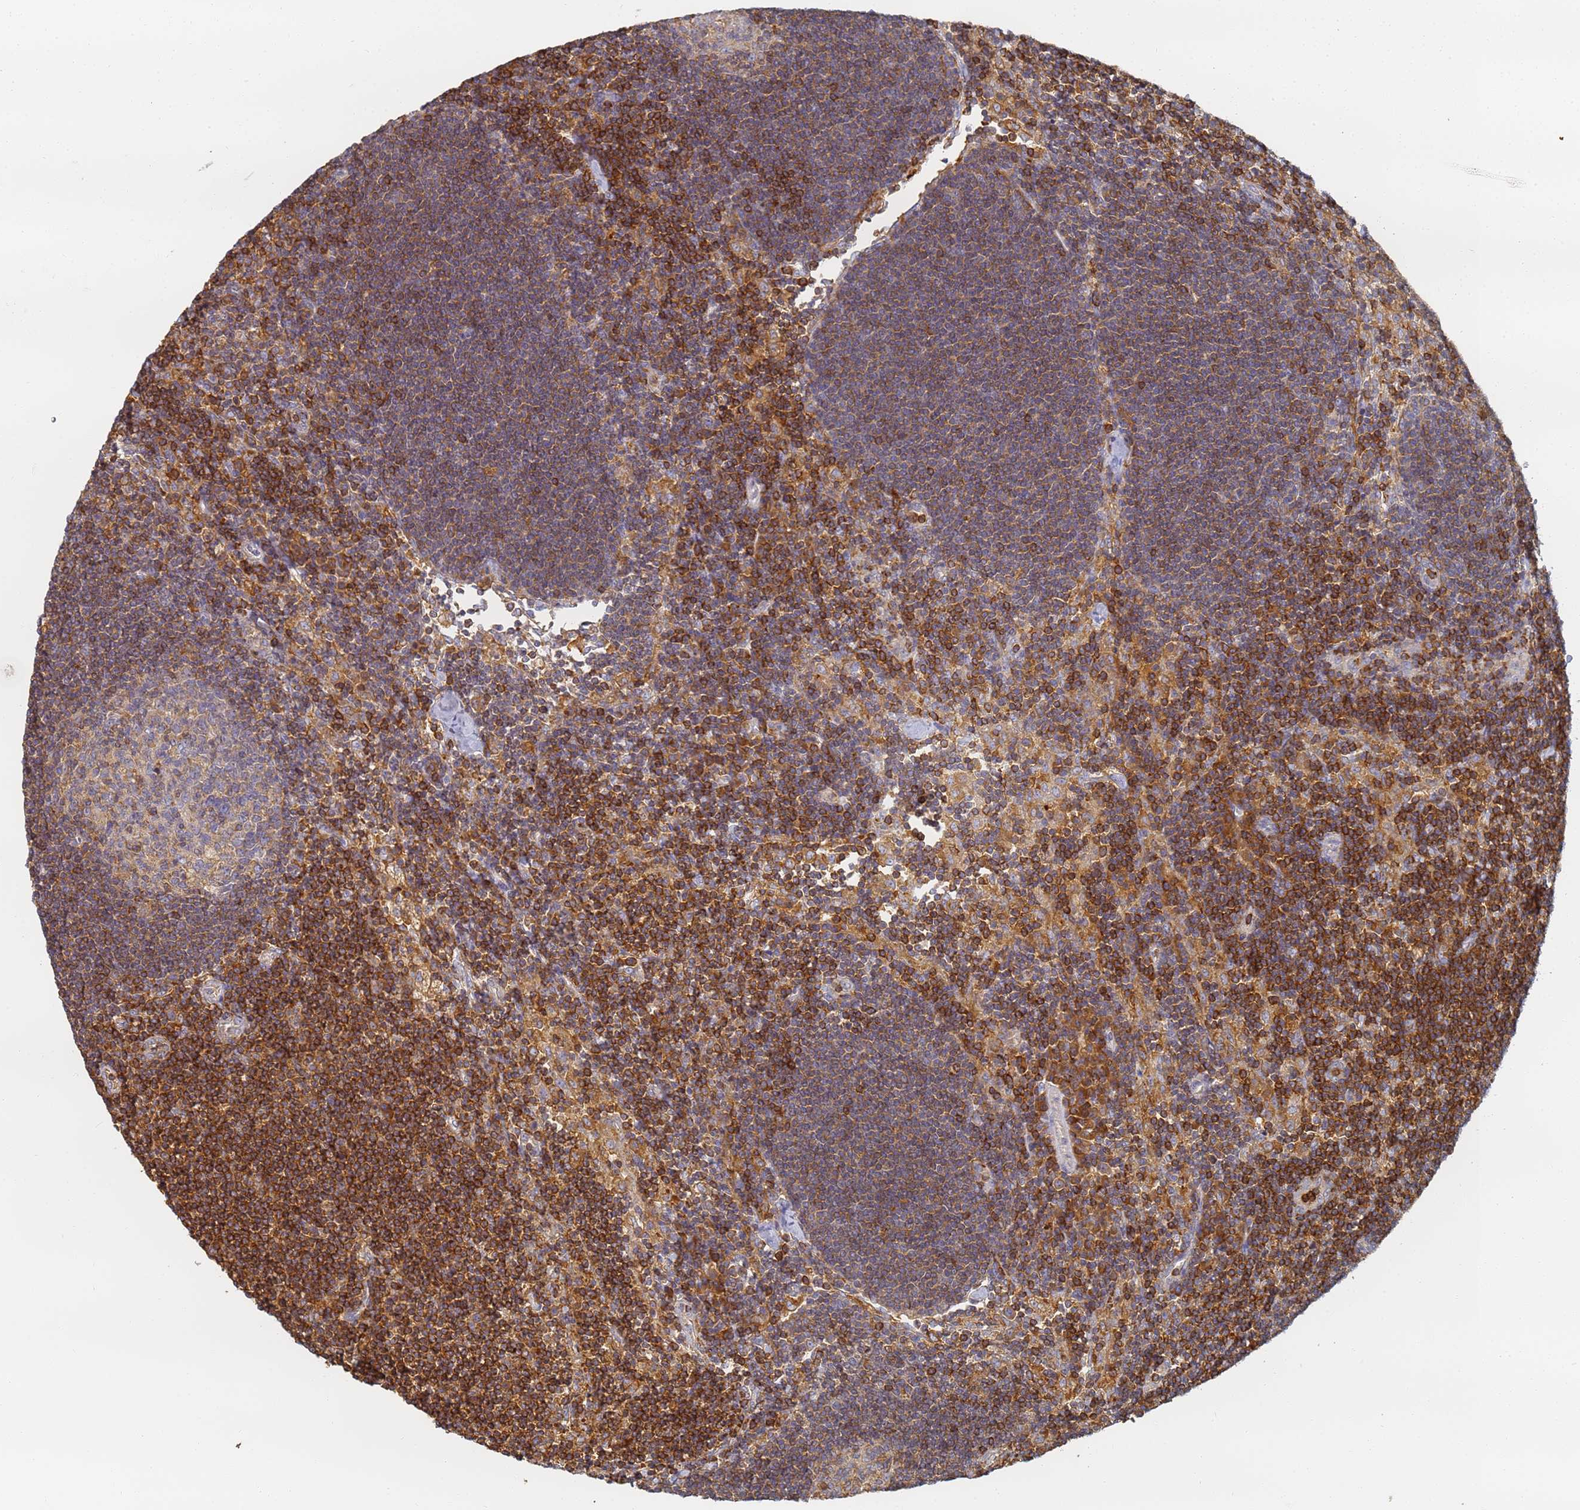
{"staining": {"intensity": "moderate", "quantity": "<25%", "location": "cytoplasmic/membranous"}, "tissue": "lymph node", "cell_type": "Germinal center cells", "image_type": "normal", "snomed": [{"axis": "morphology", "description": "Normal tissue, NOS"}, {"axis": "topography", "description": "Lymph node"}], "caption": "Immunohistochemical staining of unremarkable human lymph node exhibits low levels of moderate cytoplasmic/membranous expression in about <25% of germinal center cells. (Stains: DAB (3,3'-diaminobenzidine) in brown, nuclei in blue, Microscopy: brightfield microscopy at high magnification).", "gene": "BIN2", "patient": {"sex": "male", "age": 24}}